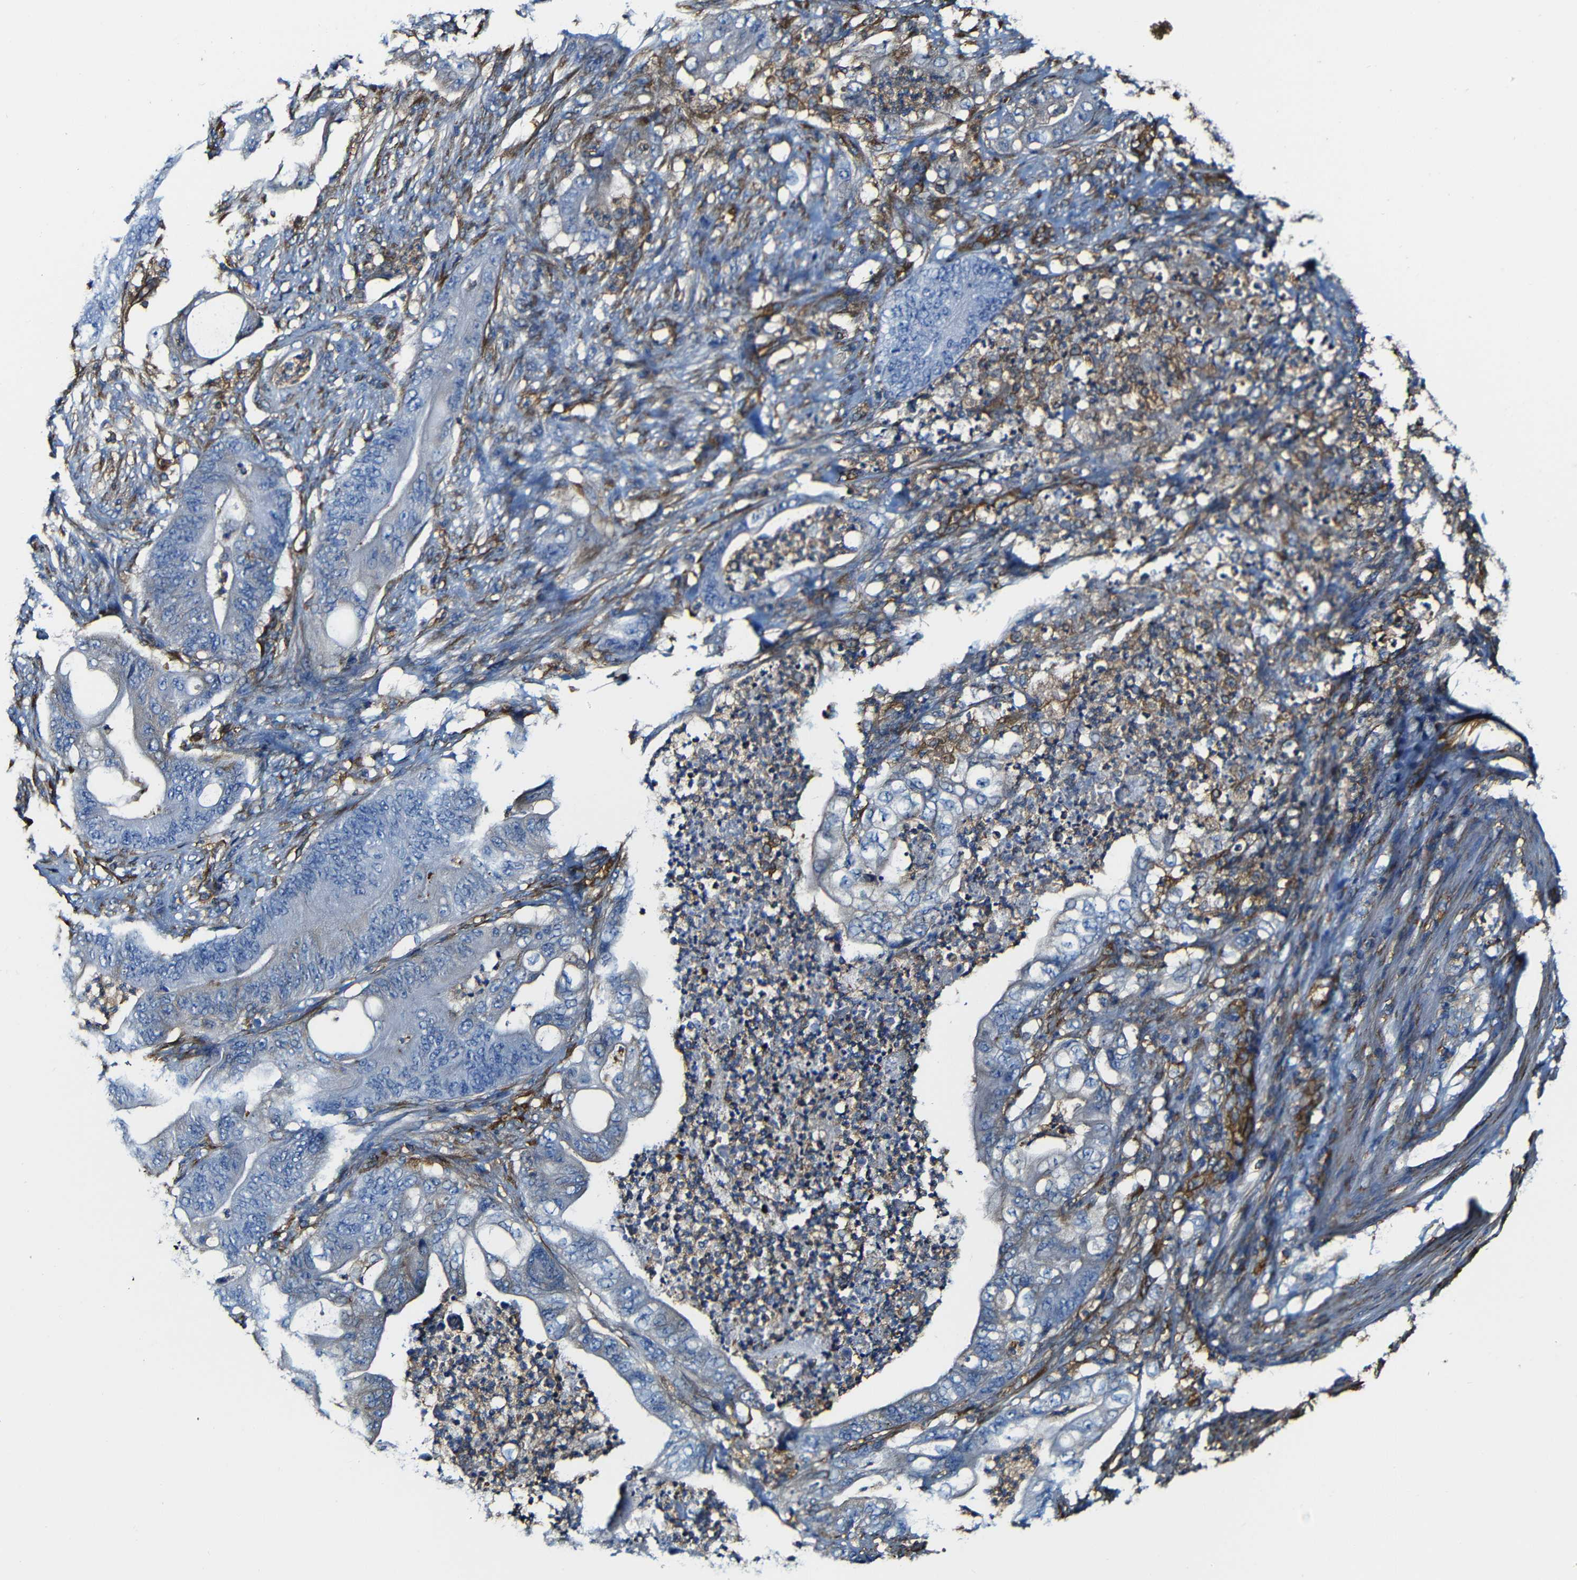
{"staining": {"intensity": "negative", "quantity": "none", "location": "none"}, "tissue": "stomach cancer", "cell_type": "Tumor cells", "image_type": "cancer", "snomed": [{"axis": "morphology", "description": "Adenocarcinoma, NOS"}, {"axis": "topography", "description": "Stomach"}], "caption": "Stomach adenocarcinoma was stained to show a protein in brown. There is no significant positivity in tumor cells. (Brightfield microscopy of DAB immunohistochemistry at high magnification).", "gene": "MSN", "patient": {"sex": "female", "age": 73}}